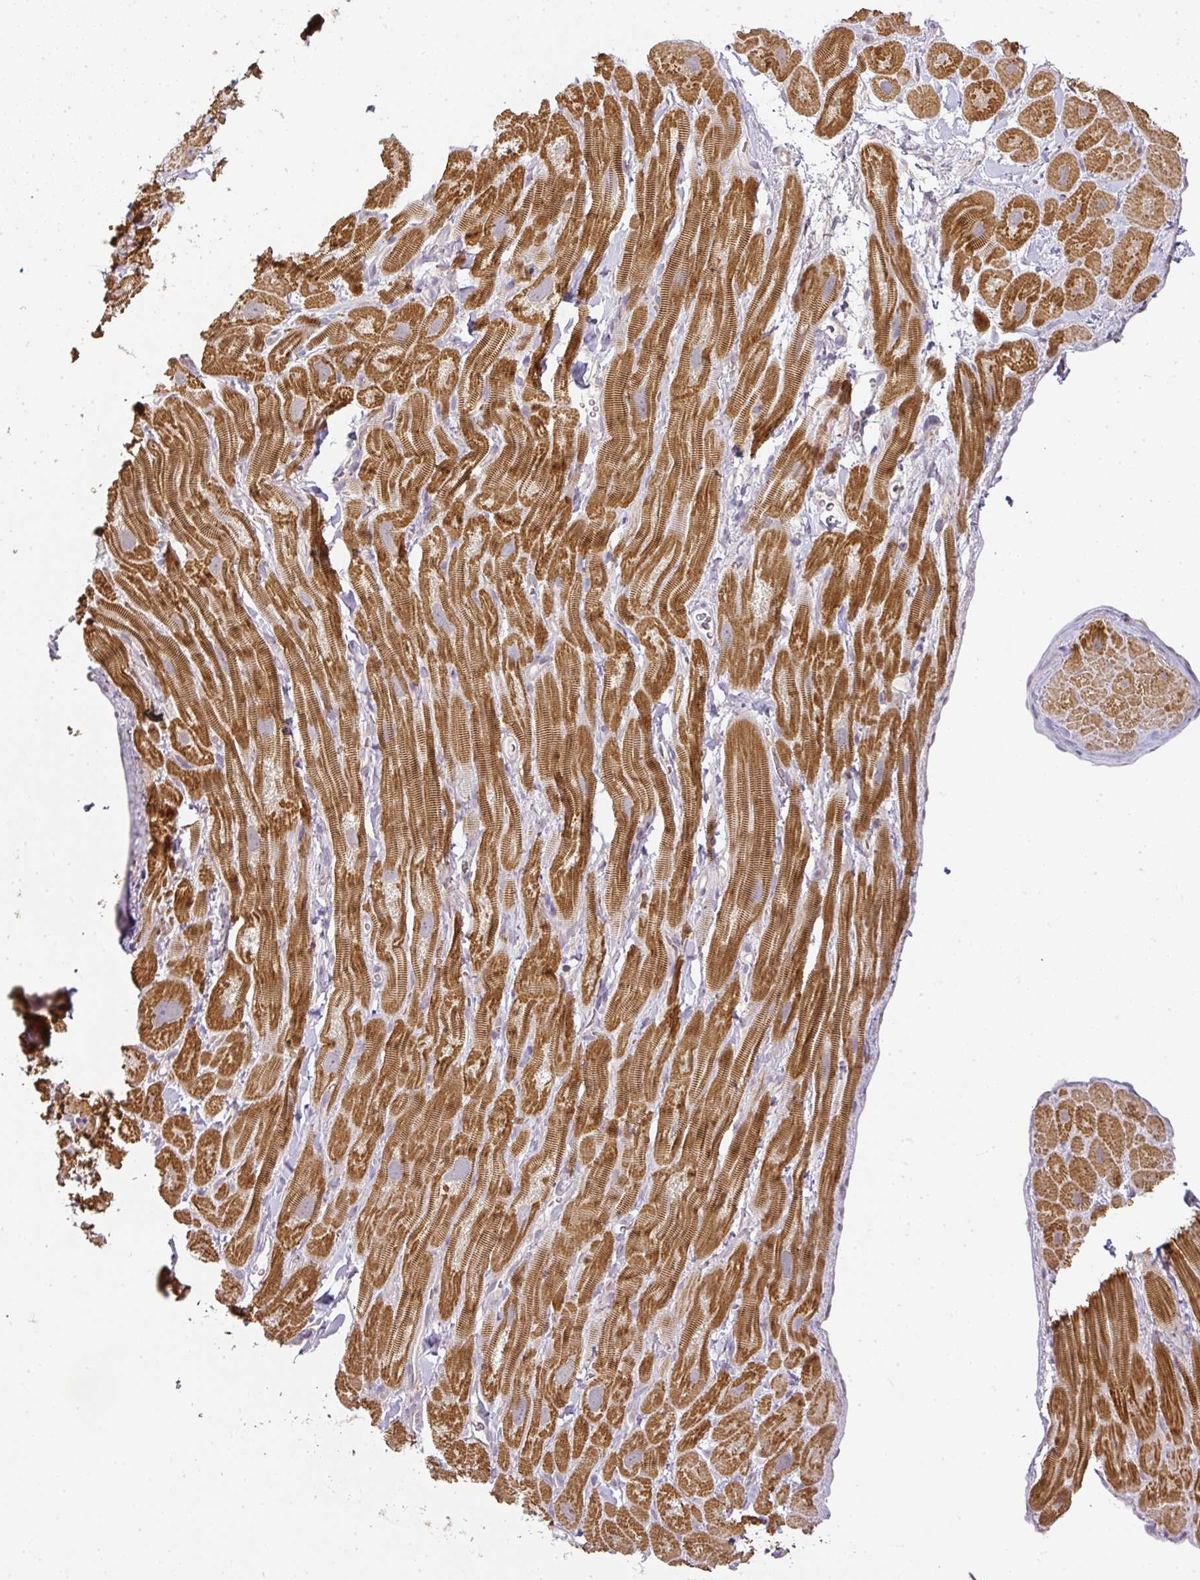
{"staining": {"intensity": "strong", "quantity": ">75%", "location": "cytoplasmic/membranous"}, "tissue": "heart muscle", "cell_type": "Cardiomyocytes", "image_type": "normal", "snomed": [{"axis": "morphology", "description": "Normal tissue, NOS"}, {"axis": "topography", "description": "Heart"}], "caption": "Cardiomyocytes reveal high levels of strong cytoplasmic/membranous expression in about >75% of cells in benign human heart muscle. Immunohistochemistry (ihc) stains the protein of interest in brown and the nuclei are stained blue.", "gene": "MYOM2", "patient": {"sex": "male", "age": 49}}